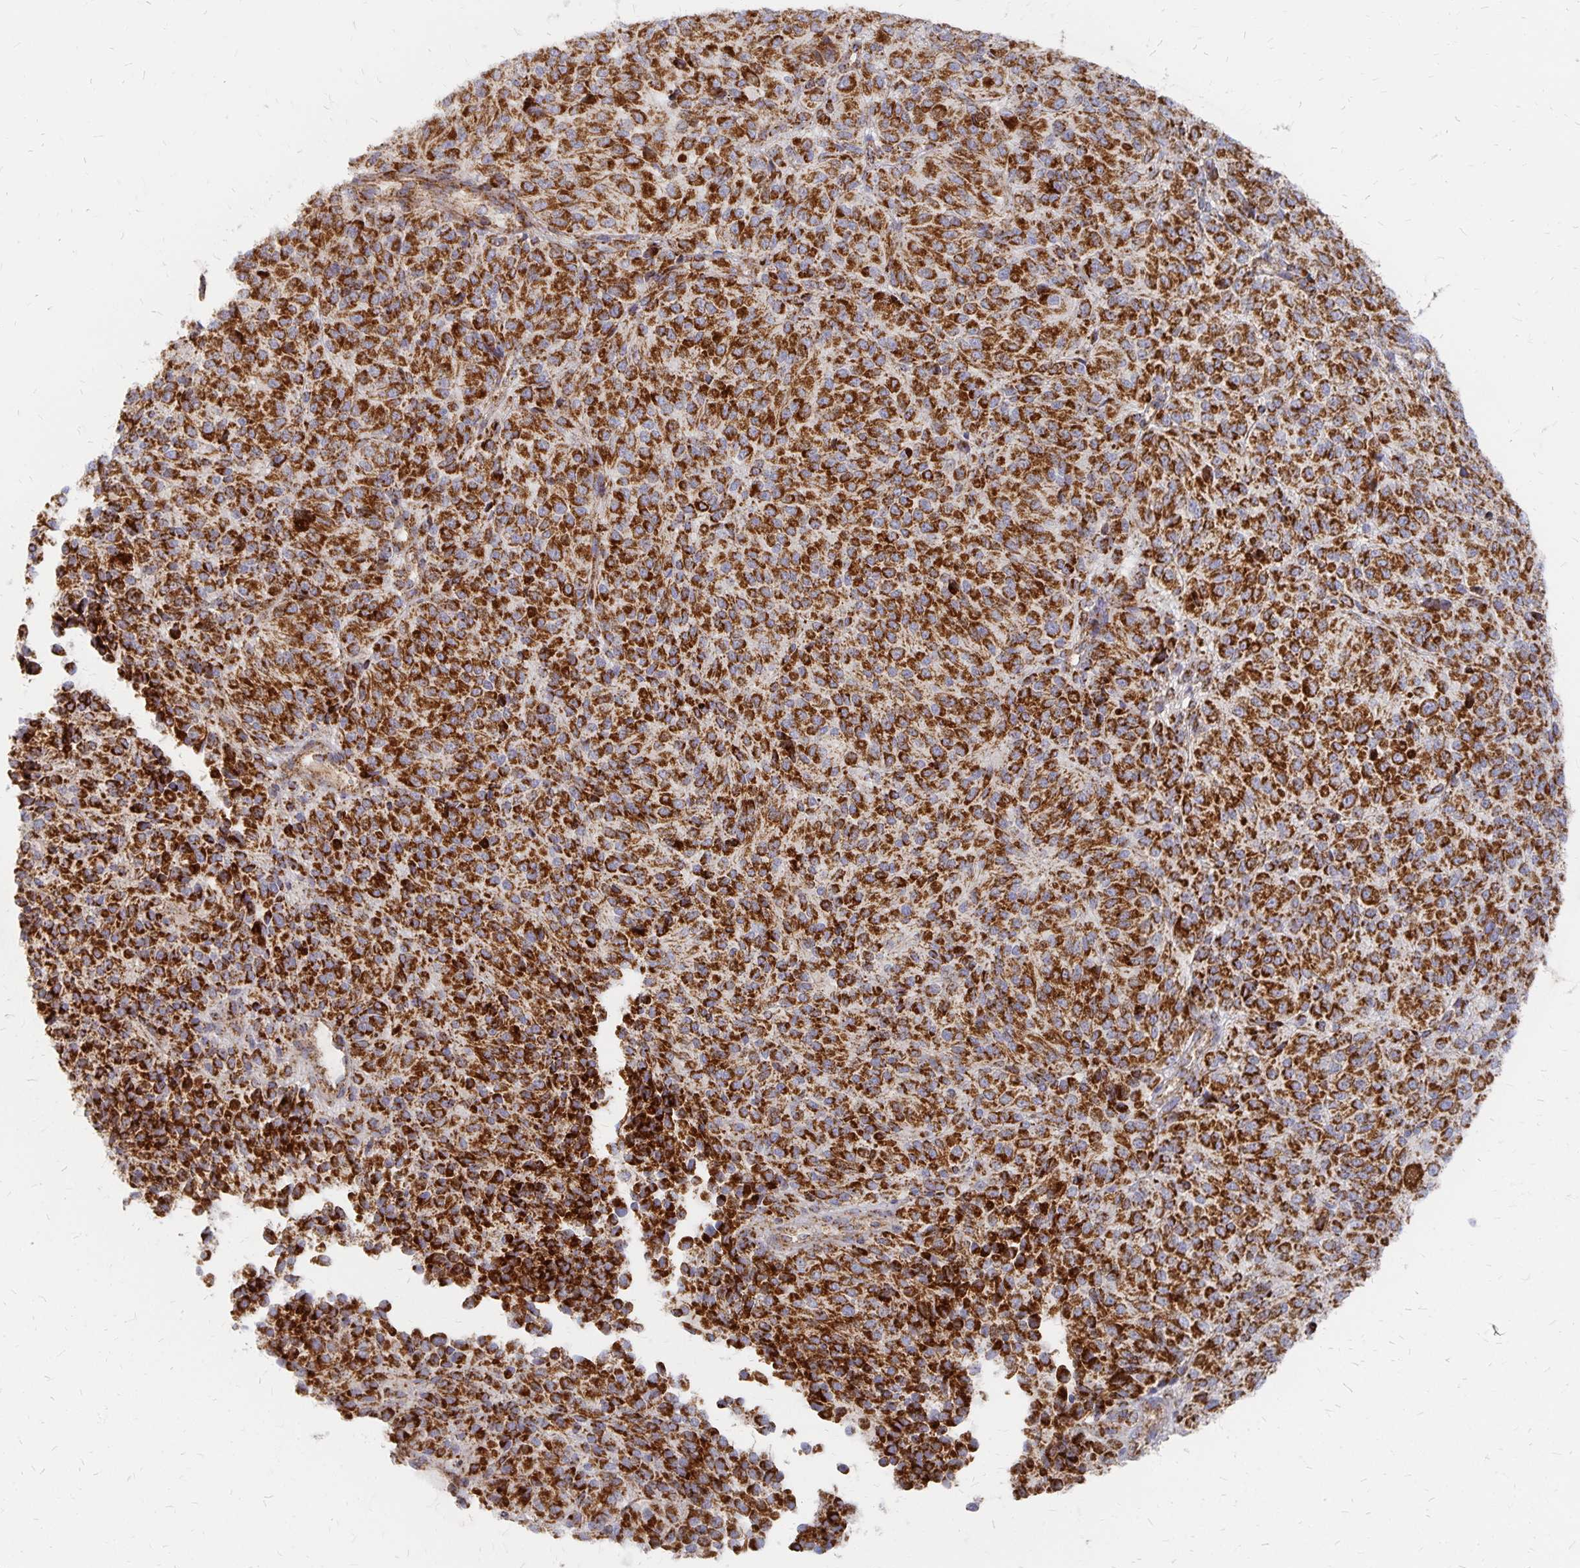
{"staining": {"intensity": "strong", "quantity": ">75%", "location": "cytoplasmic/membranous"}, "tissue": "melanoma", "cell_type": "Tumor cells", "image_type": "cancer", "snomed": [{"axis": "morphology", "description": "Malignant melanoma, Metastatic site"}, {"axis": "topography", "description": "Brain"}], "caption": "Immunohistochemistry of malignant melanoma (metastatic site) displays high levels of strong cytoplasmic/membranous expression in about >75% of tumor cells.", "gene": "STOML2", "patient": {"sex": "female", "age": 56}}